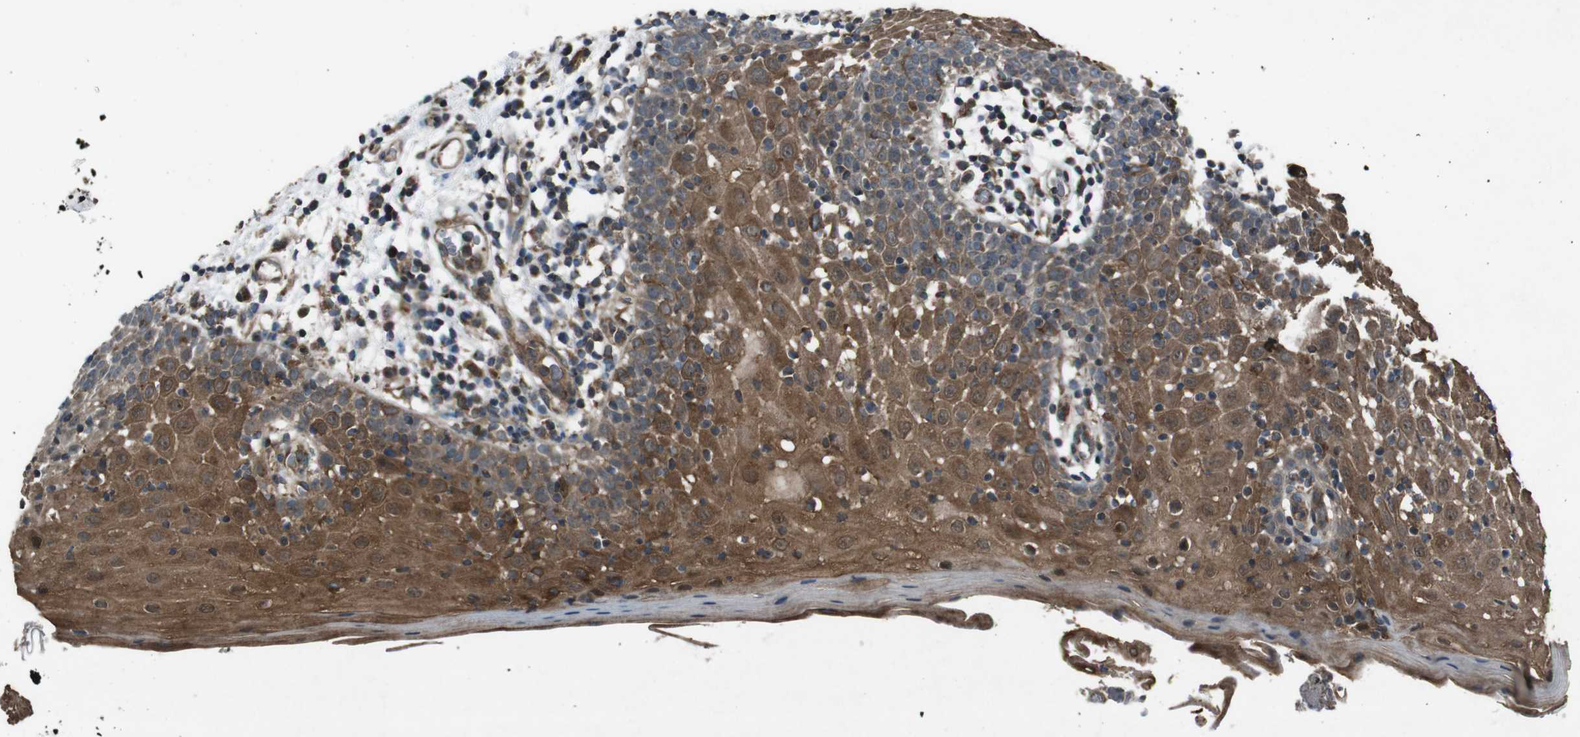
{"staining": {"intensity": "moderate", "quantity": ">75%", "location": "cytoplasmic/membranous"}, "tissue": "oral mucosa", "cell_type": "Squamous epithelial cells", "image_type": "normal", "snomed": [{"axis": "morphology", "description": "Normal tissue, NOS"}, {"axis": "morphology", "description": "Squamous cell carcinoma, NOS"}, {"axis": "topography", "description": "Skeletal muscle"}, {"axis": "topography", "description": "Oral tissue"}], "caption": "Moderate cytoplasmic/membranous positivity is present in about >75% of squamous epithelial cells in normal oral mucosa.", "gene": "SLC27A4", "patient": {"sex": "male", "age": 71}}